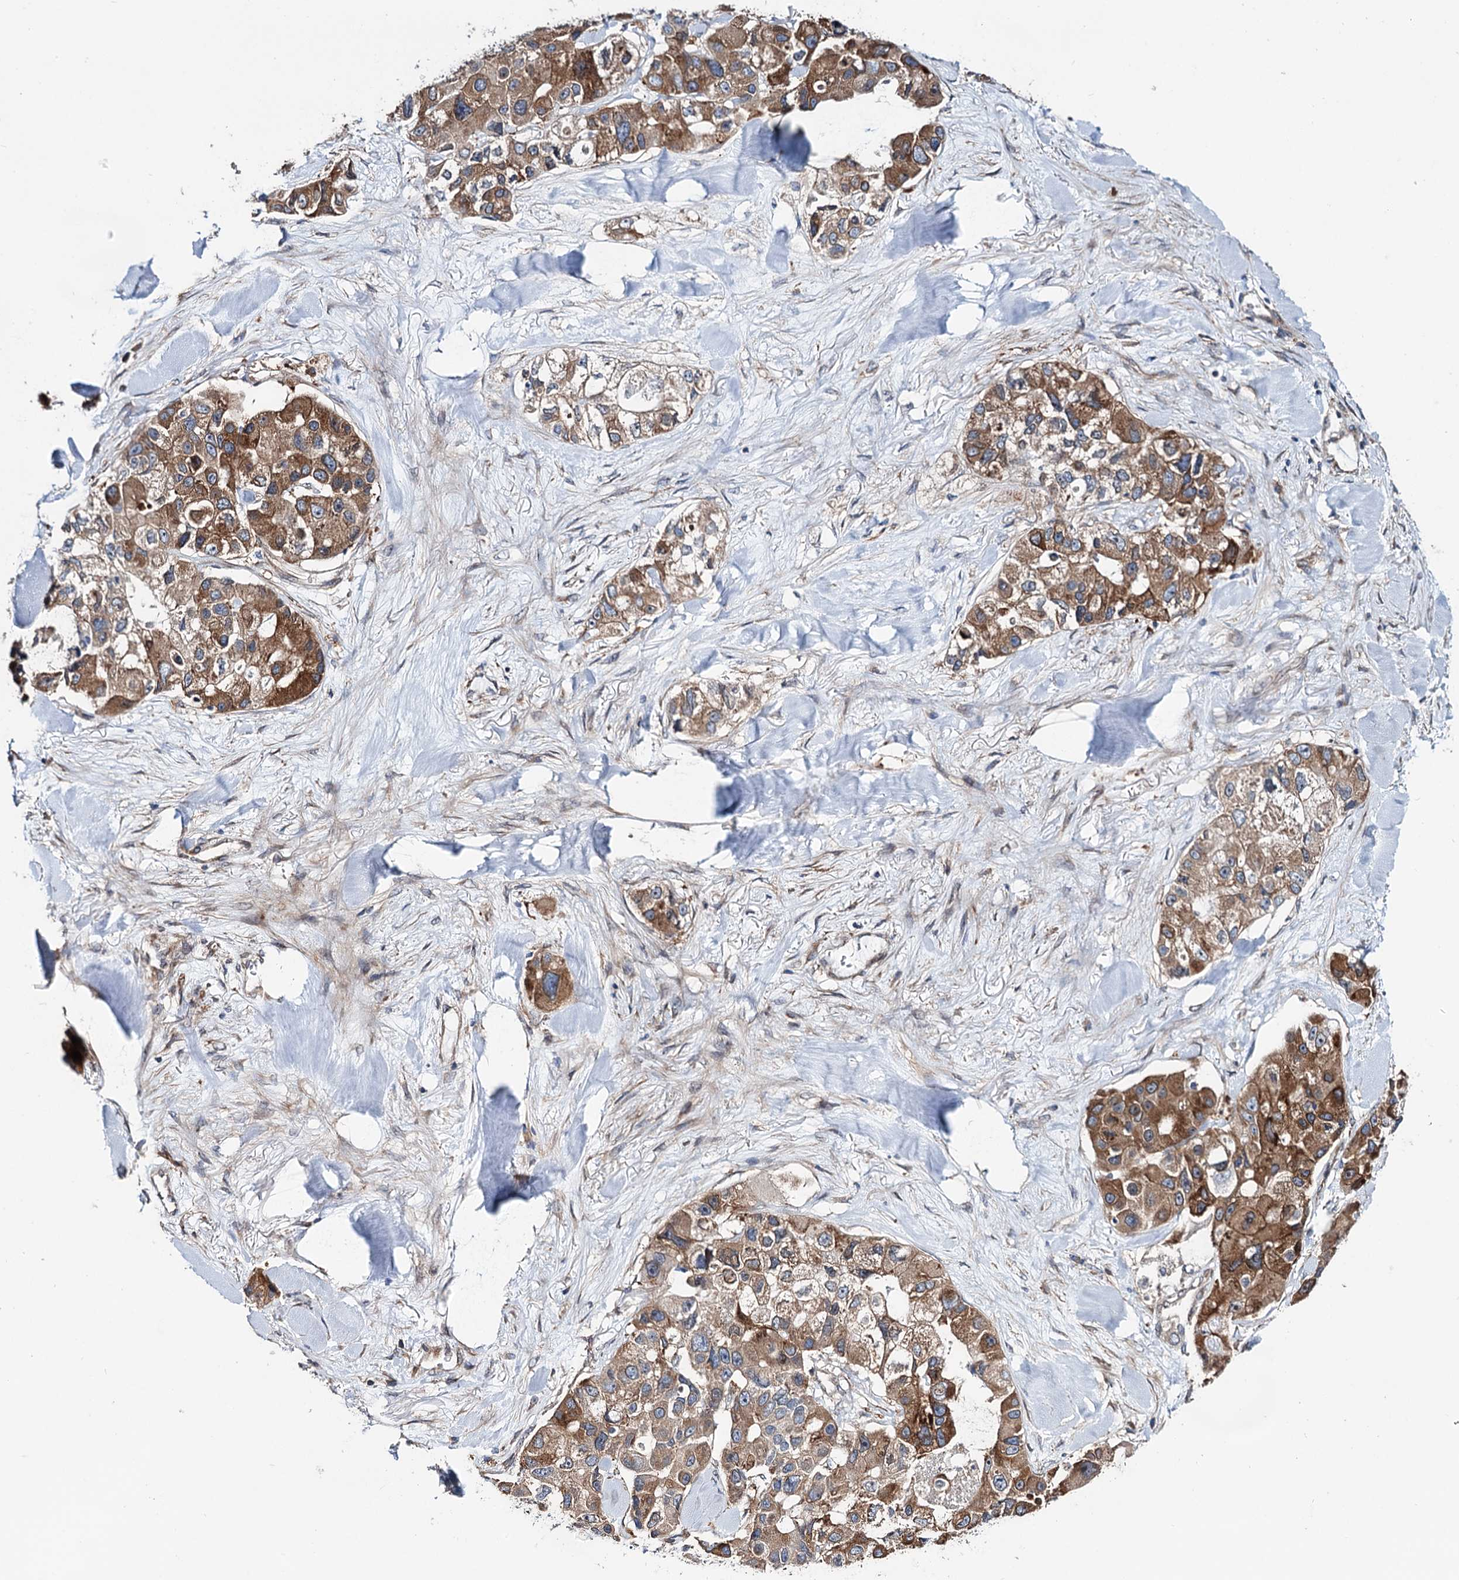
{"staining": {"intensity": "strong", "quantity": ">75%", "location": "cytoplasmic/membranous"}, "tissue": "lung cancer", "cell_type": "Tumor cells", "image_type": "cancer", "snomed": [{"axis": "morphology", "description": "Adenocarcinoma, NOS"}, {"axis": "topography", "description": "Lung"}], "caption": "Immunohistochemistry (IHC) of human lung adenocarcinoma demonstrates high levels of strong cytoplasmic/membranous staining in approximately >75% of tumor cells.", "gene": "PTDSS2", "patient": {"sex": "female", "age": 54}}